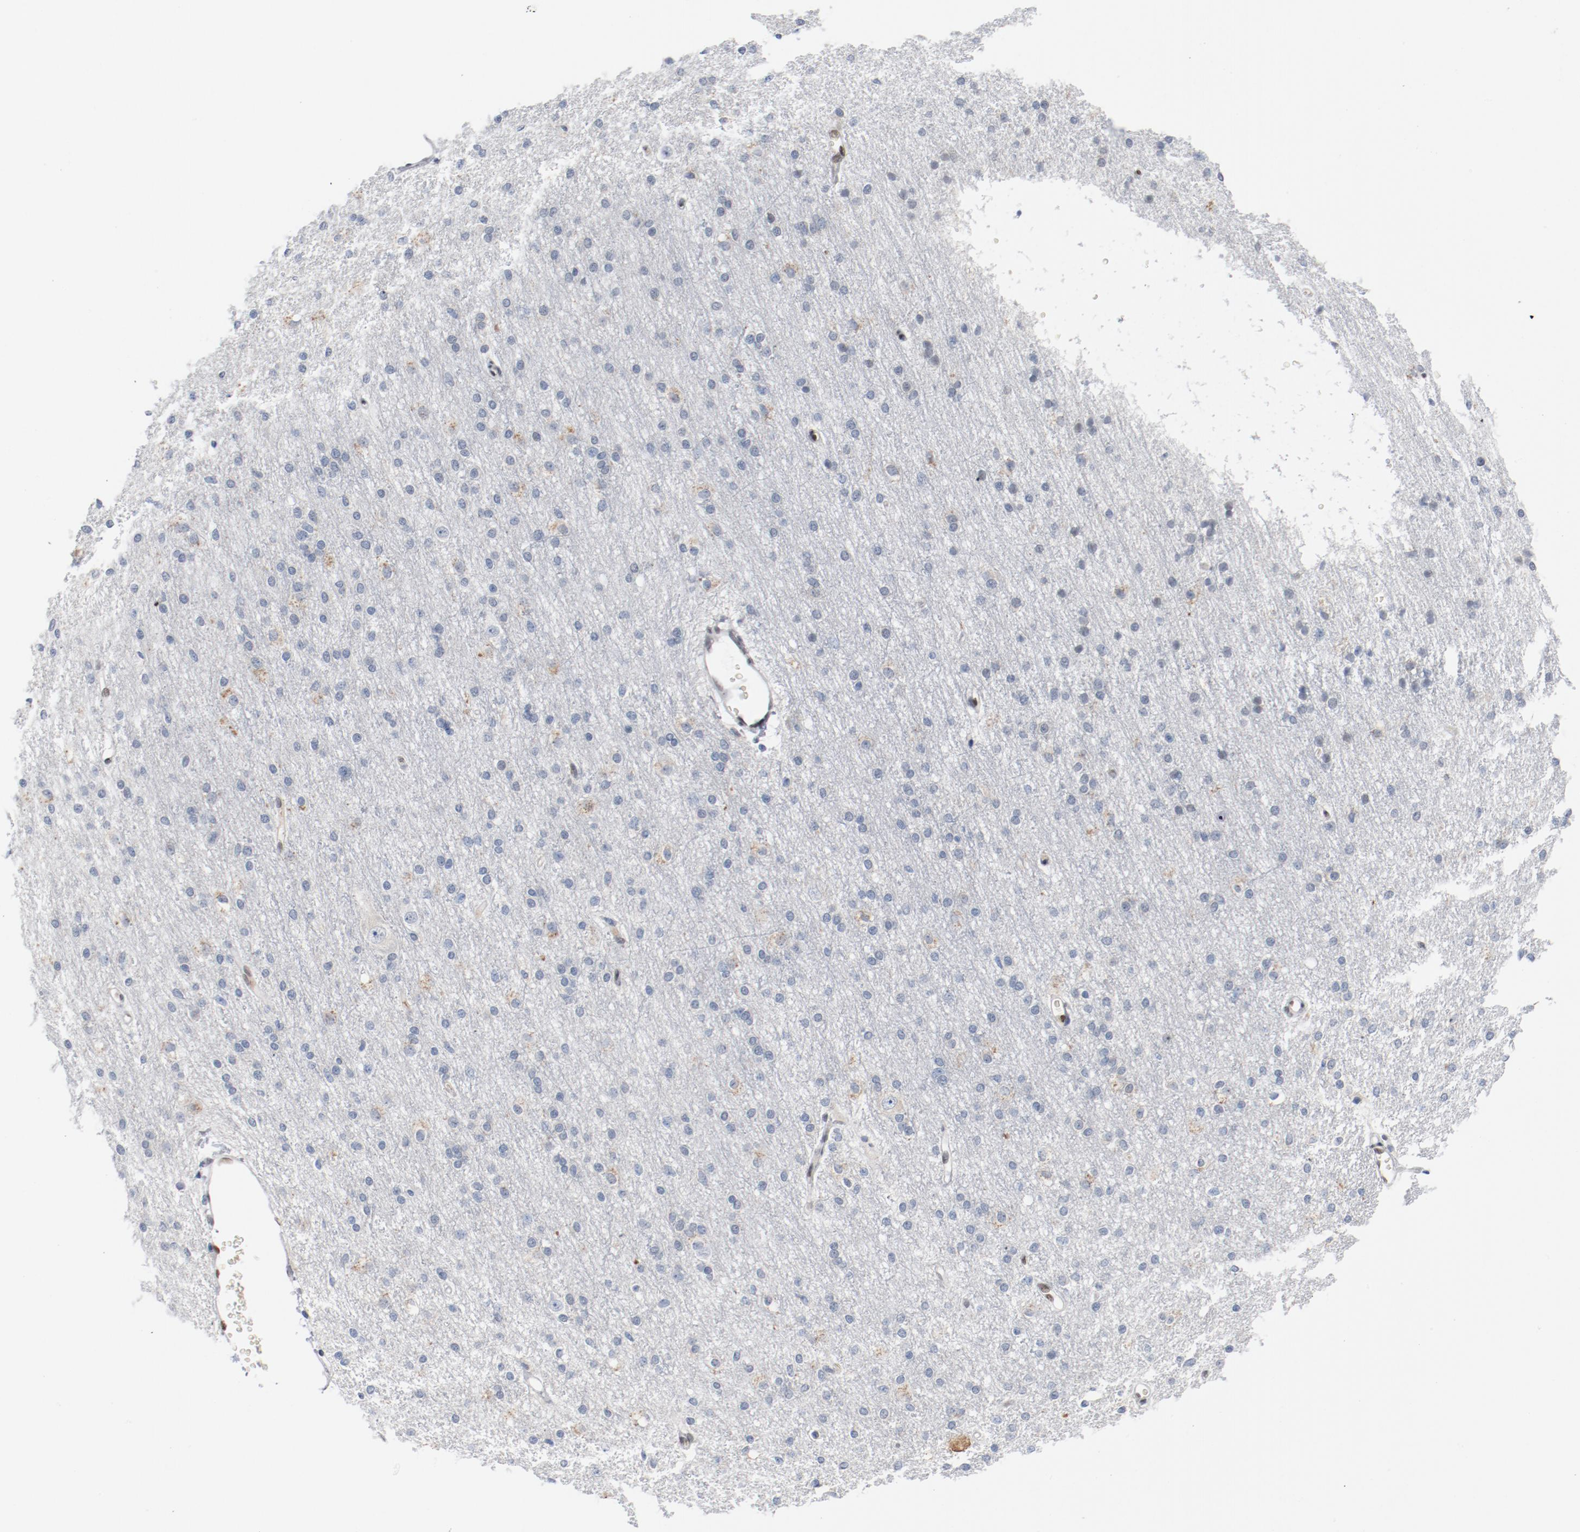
{"staining": {"intensity": "weak", "quantity": ">75%", "location": "nuclear"}, "tissue": "cerebral cortex", "cell_type": "Endothelial cells", "image_type": "normal", "snomed": [{"axis": "morphology", "description": "Normal tissue, NOS"}, {"axis": "morphology", "description": "Inflammation, NOS"}, {"axis": "topography", "description": "Cerebral cortex"}], "caption": "Protein staining exhibits weak nuclear positivity in about >75% of endothelial cells in normal cerebral cortex. Nuclei are stained in blue.", "gene": "ENSG00000285708", "patient": {"sex": "male", "age": 6}}